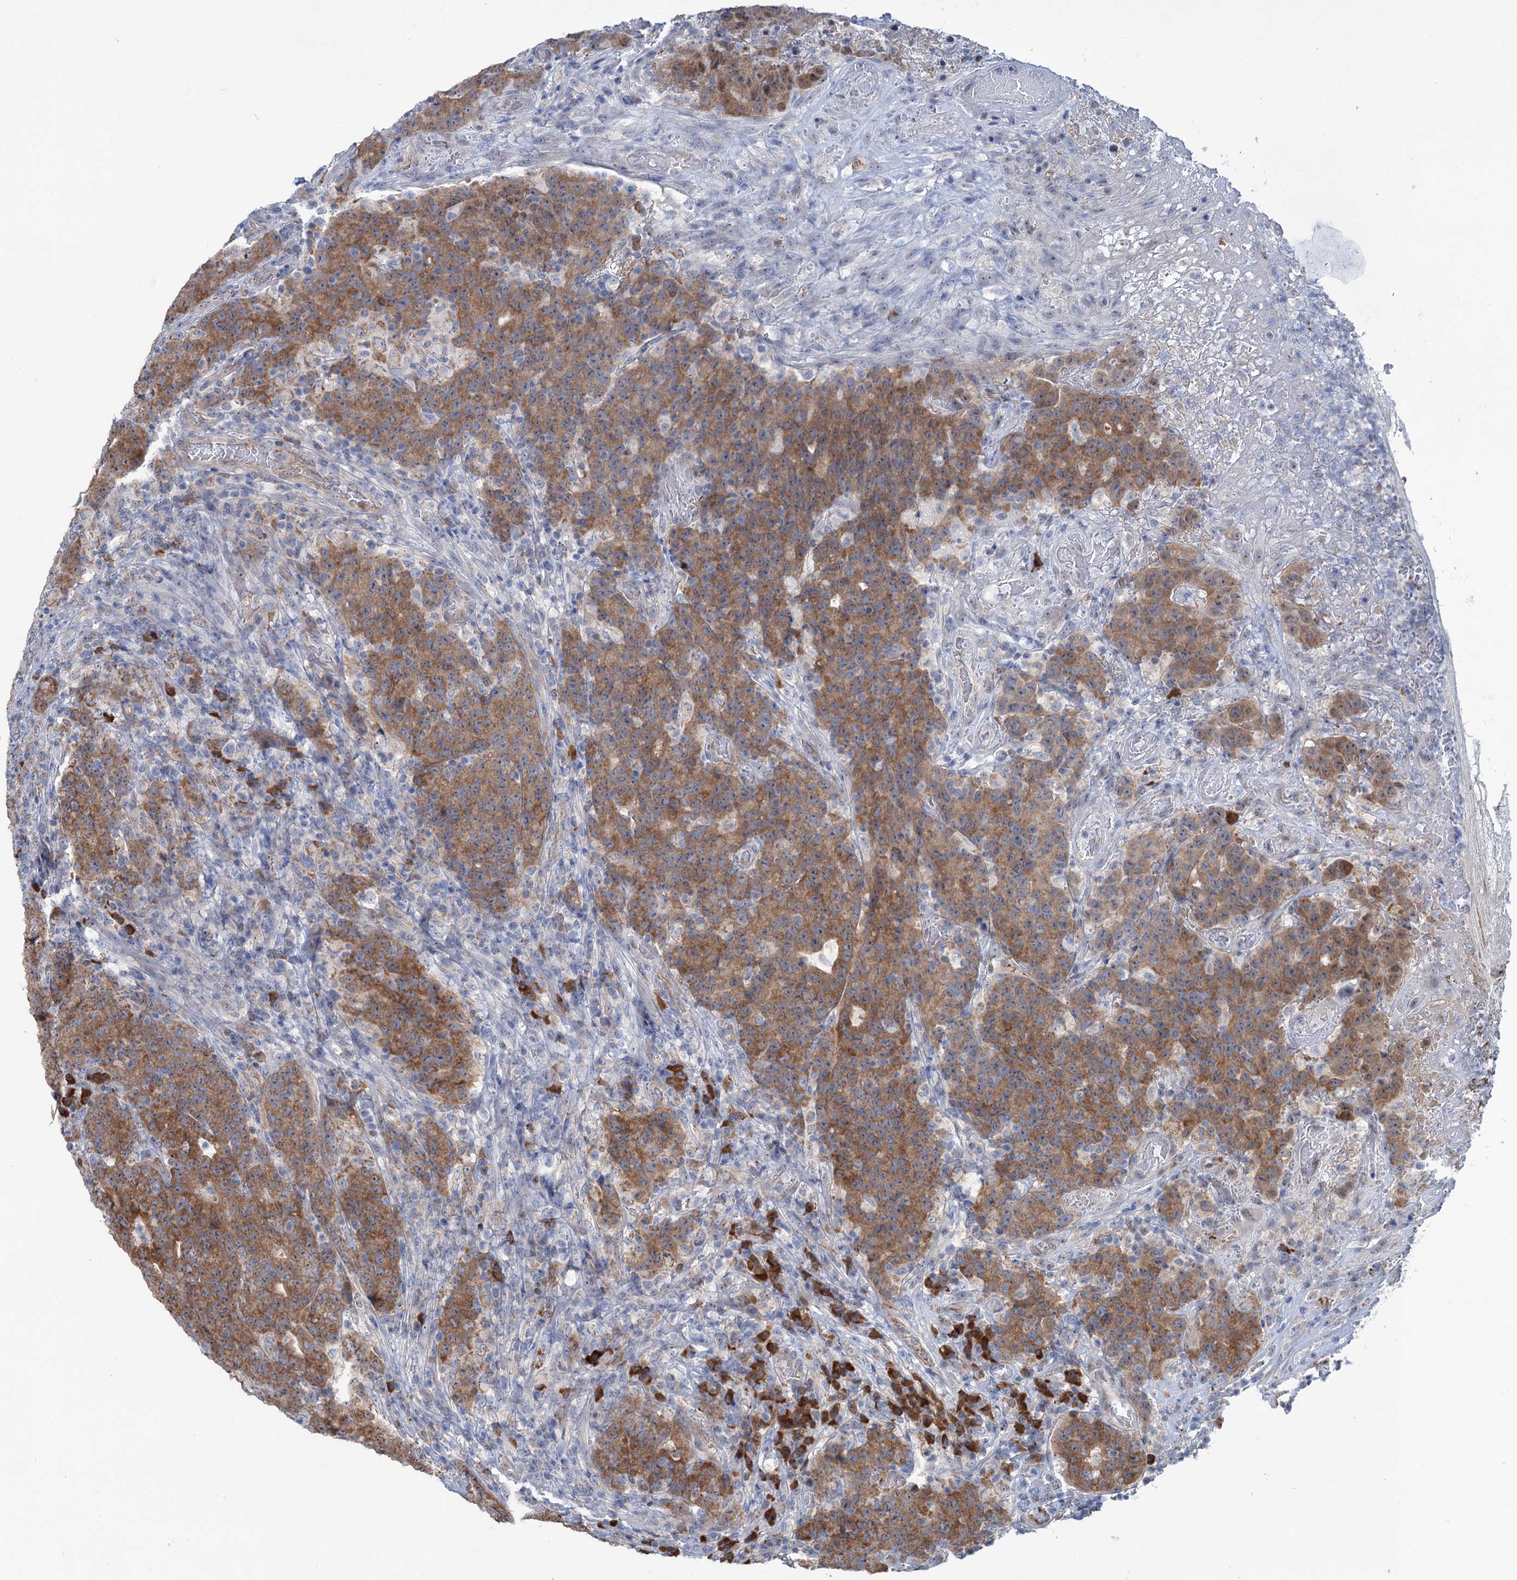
{"staining": {"intensity": "moderate", "quantity": ">75%", "location": "cytoplasmic/membranous,nuclear"}, "tissue": "colorectal cancer", "cell_type": "Tumor cells", "image_type": "cancer", "snomed": [{"axis": "morphology", "description": "Adenocarcinoma, NOS"}, {"axis": "topography", "description": "Colon"}], "caption": "Colorectal adenocarcinoma stained for a protein (brown) demonstrates moderate cytoplasmic/membranous and nuclear positive positivity in approximately >75% of tumor cells.", "gene": "LPIN1", "patient": {"sex": "female", "age": 75}}